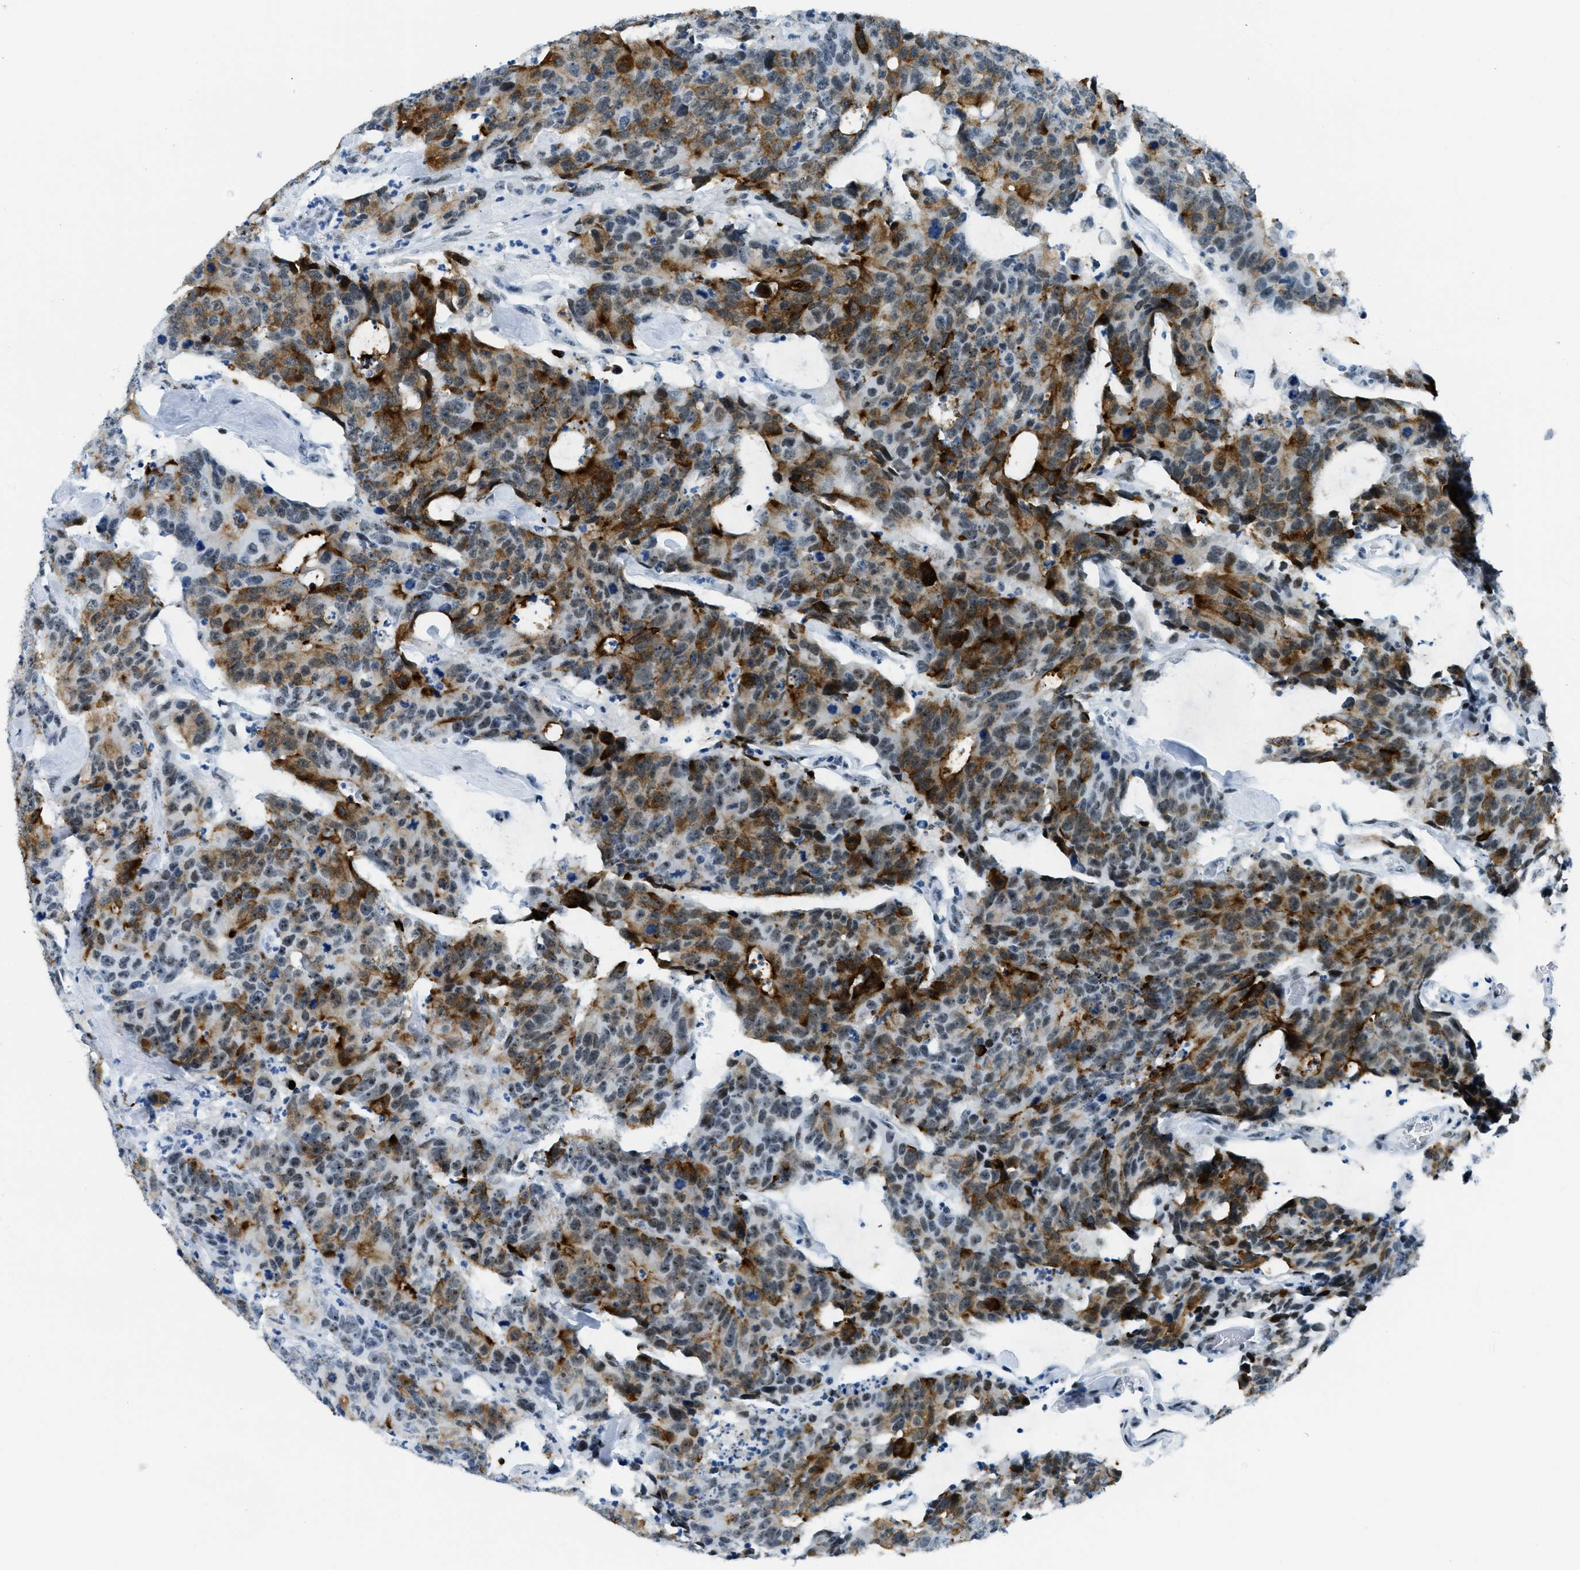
{"staining": {"intensity": "moderate", "quantity": "25%-75%", "location": "cytoplasmic/membranous"}, "tissue": "colorectal cancer", "cell_type": "Tumor cells", "image_type": "cancer", "snomed": [{"axis": "morphology", "description": "Adenocarcinoma, NOS"}, {"axis": "topography", "description": "Colon"}], "caption": "This micrograph reveals immunohistochemistry staining of human colorectal cancer, with medium moderate cytoplasmic/membranous expression in about 25%-75% of tumor cells.", "gene": "PLA2G2A", "patient": {"sex": "female", "age": 86}}